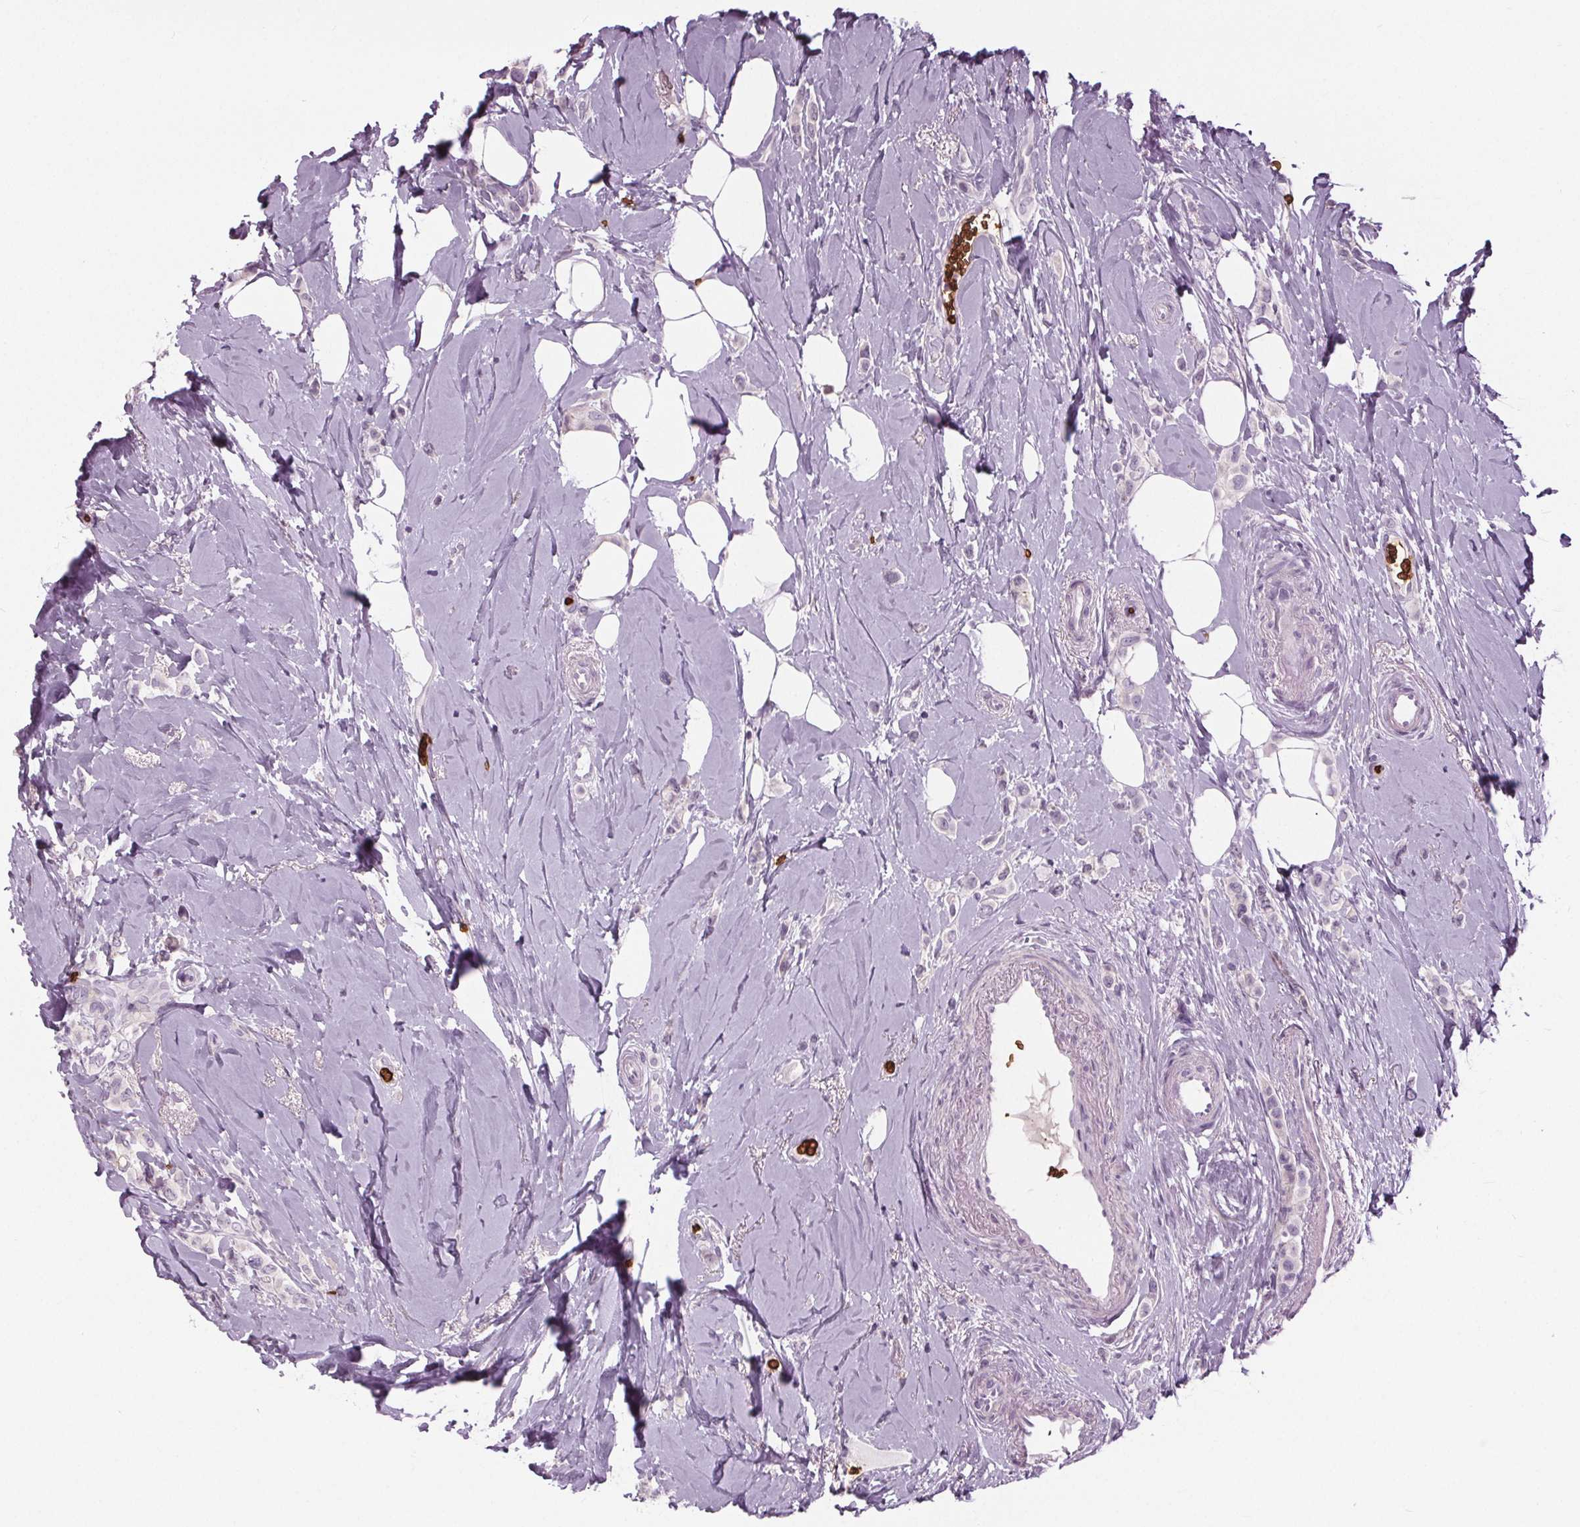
{"staining": {"intensity": "negative", "quantity": "none", "location": "none"}, "tissue": "breast cancer", "cell_type": "Tumor cells", "image_type": "cancer", "snomed": [{"axis": "morphology", "description": "Lobular carcinoma"}, {"axis": "topography", "description": "Breast"}], "caption": "Histopathology image shows no significant protein positivity in tumor cells of breast cancer.", "gene": "SLC4A1", "patient": {"sex": "female", "age": 66}}